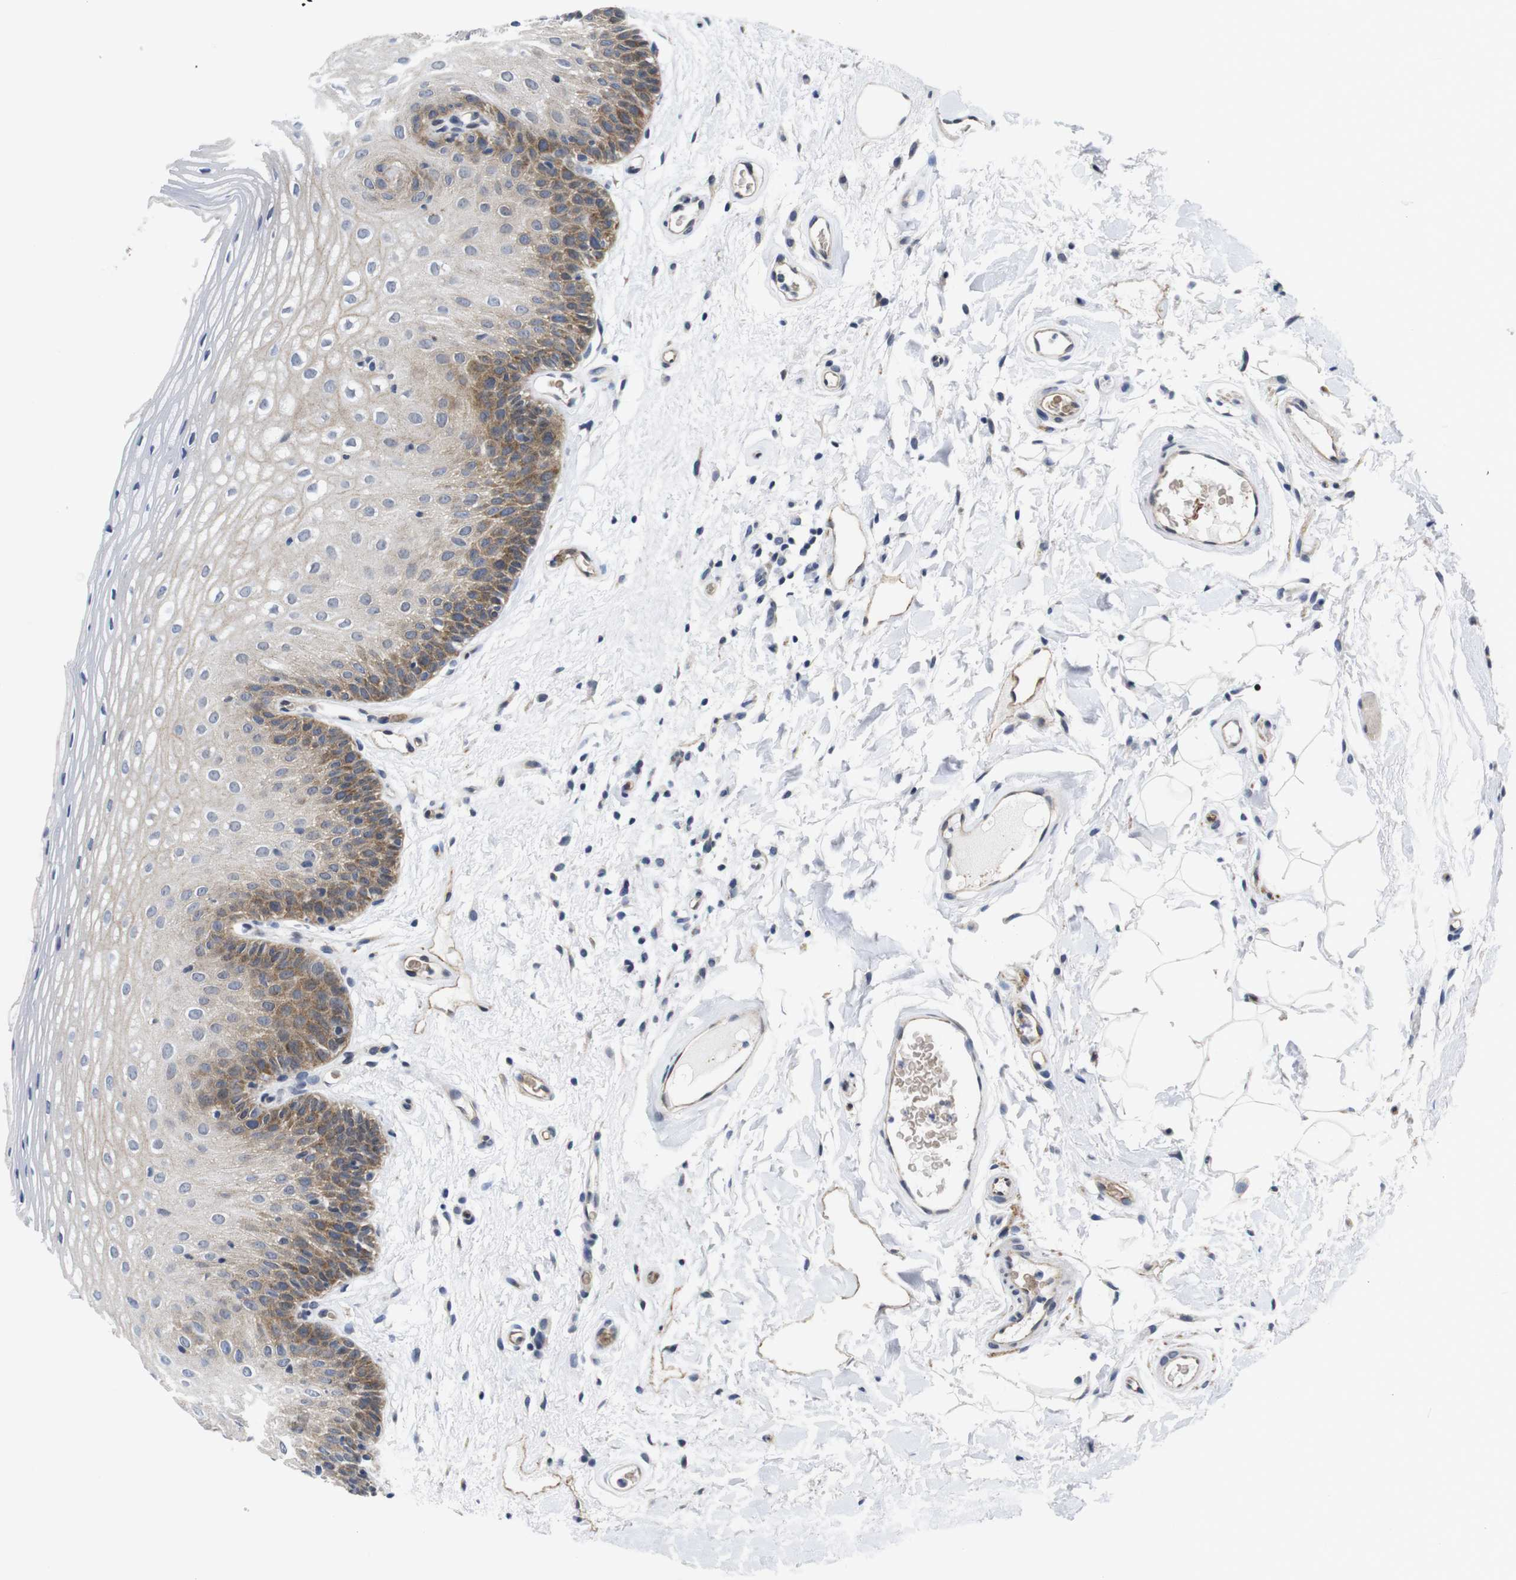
{"staining": {"intensity": "moderate", "quantity": "<25%", "location": "cytoplasmic/membranous"}, "tissue": "oral mucosa", "cell_type": "Squamous epithelial cells", "image_type": "normal", "snomed": [{"axis": "morphology", "description": "Normal tissue, NOS"}, {"axis": "morphology", "description": "Squamous cell carcinoma, NOS"}, {"axis": "topography", "description": "Skeletal muscle"}, {"axis": "topography", "description": "Oral tissue"}], "caption": "DAB immunohistochemical staining of normal oral mucosa displays moderate cytoplasmic/membranous protein staining in about <25% of squamous epithelial cells.", "gene": "SOCS3", "patient": {"sex": "male", "age": 71}}